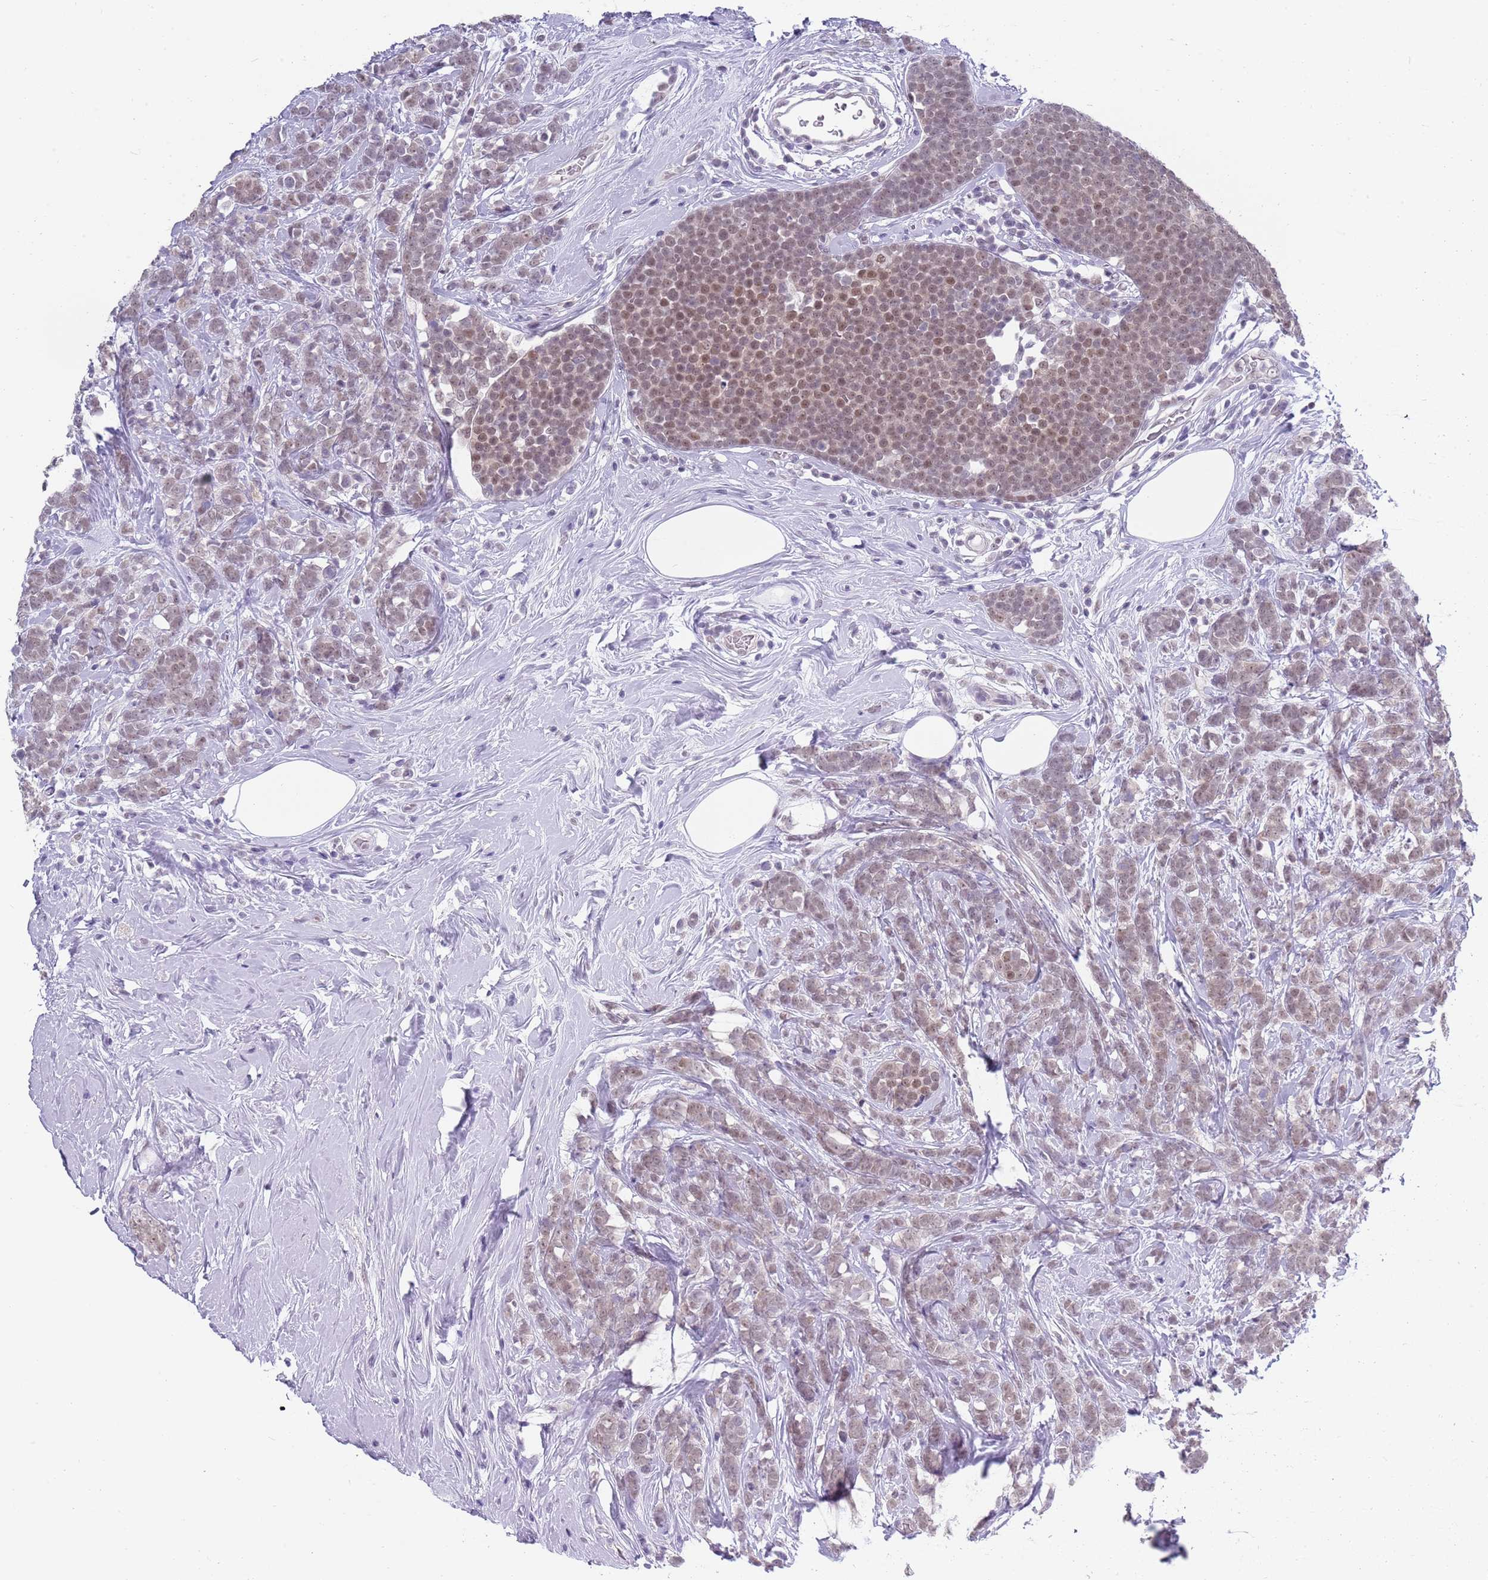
{"staining": {"intensity": "weak", "quantity": ">75%", "location": "nuclear"}, "tissue": "breast cancer", "cell_type": "Tumor cells", "image_type": "cancer", "snomed": [{"axis": "morphology", "description": "Lobular carcinoma"}, {"axis": "topography", "description": "Breast"}], "caption": "This histopathology image exhibits immunohistochemistry staining of human breast cancer (lobular carcinoma), with low weak nuclear positivity in about >75% of tumor cells.", "gene": "SEPHS2", "patient": {"sex": "female", "age": 58}}